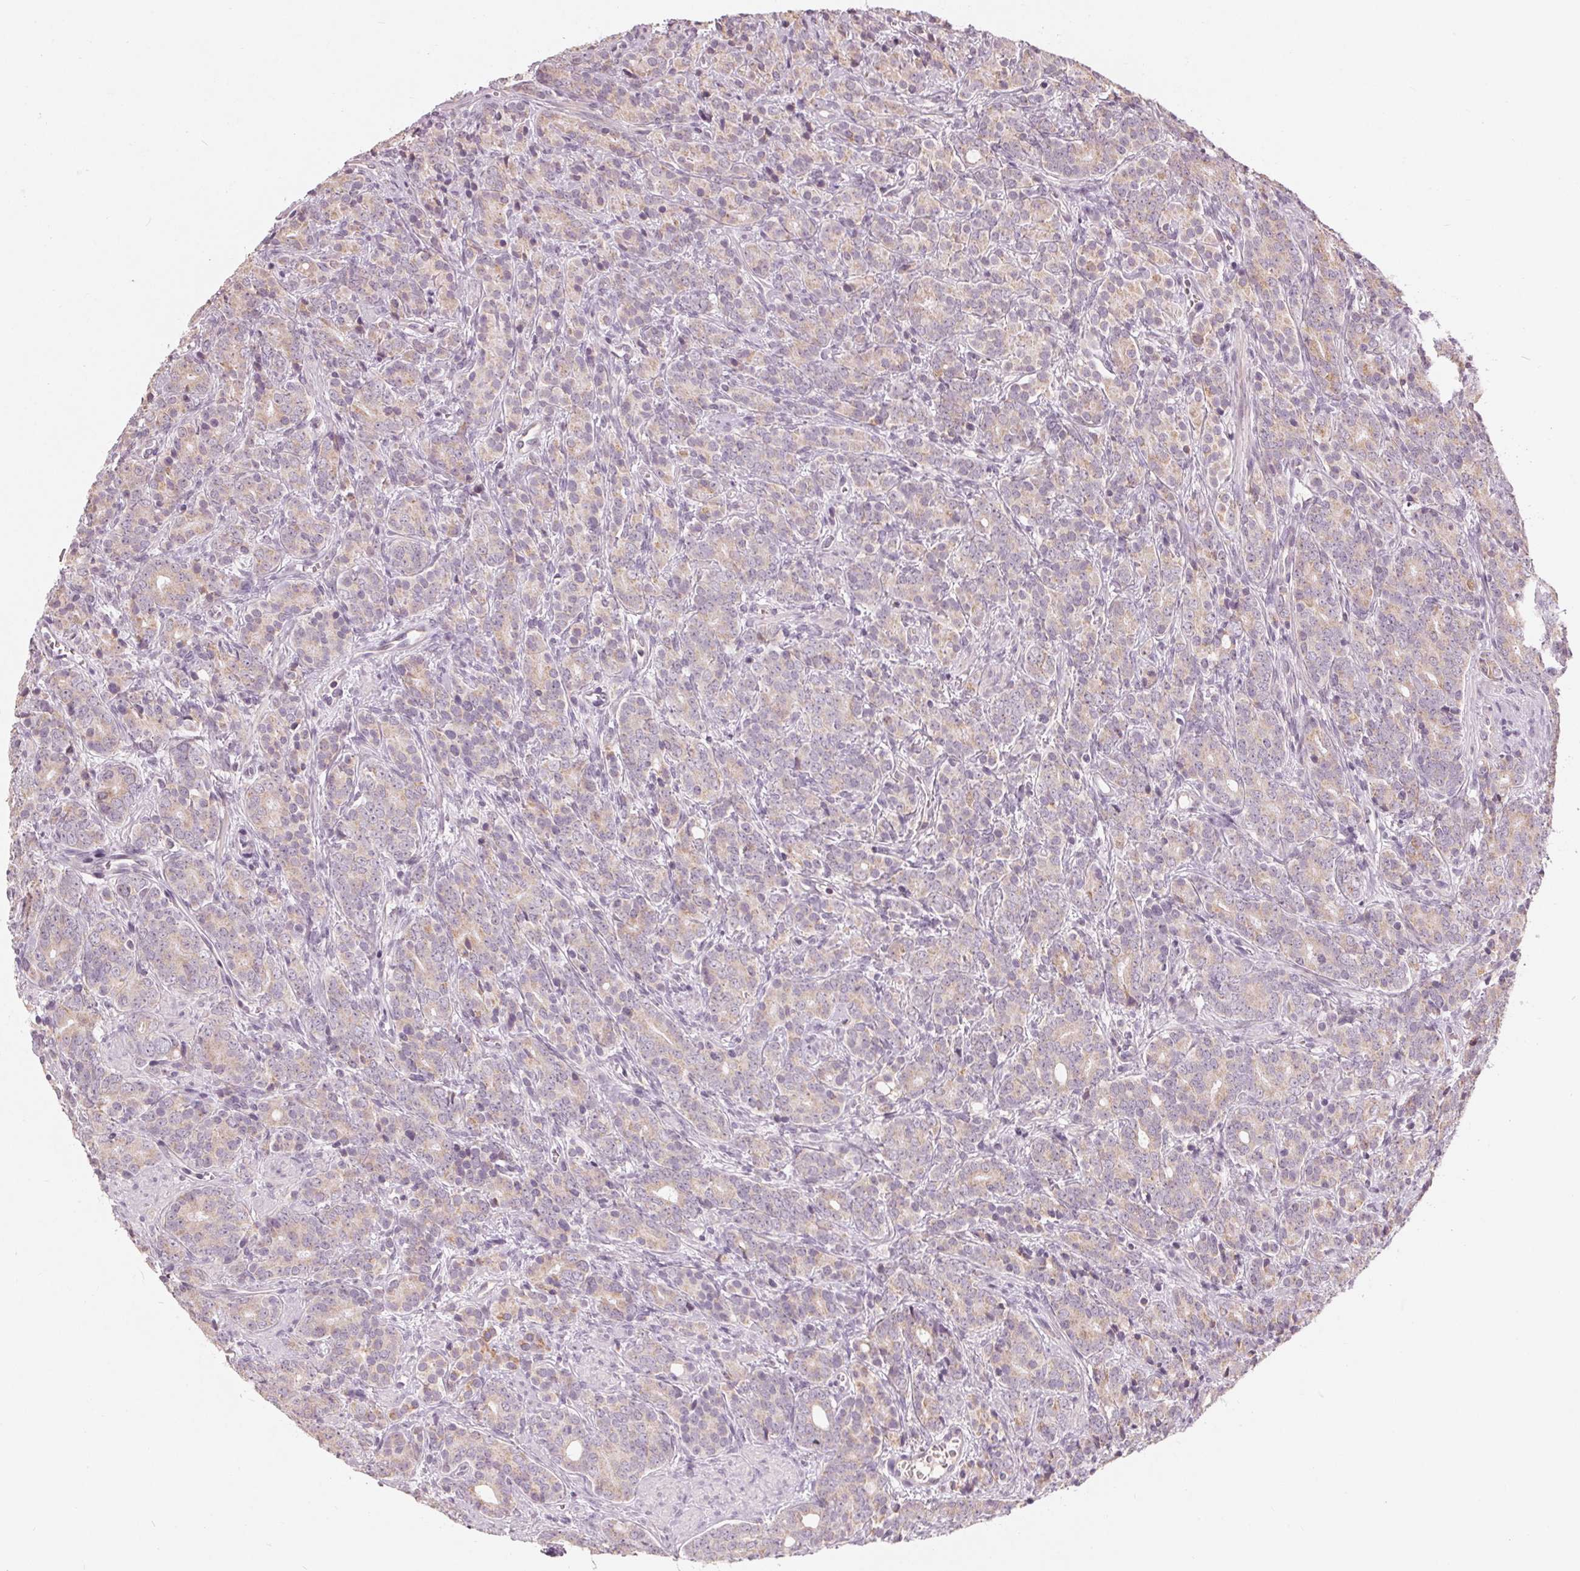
{"staining": {"intensity": "weak", "quantity": "25%-75%", "location": "cytoplasmic/membranous"}, "tissue": "prostate cancer", "cell_type": "Tumor cells", "image_type": "cancer", "snomed": [{"axis": "morphology", "description": "Adenocarcinoma, High grade"}, {"axis": "topography", "description": "Prostate"}], "caption": "Human adenocarcinoma (high-grade) (prostate) stained with a protein marker displays weak staining in tumor cells.", "gene": "TRIM60", "patient": {"sex": "male", "age": 84}}